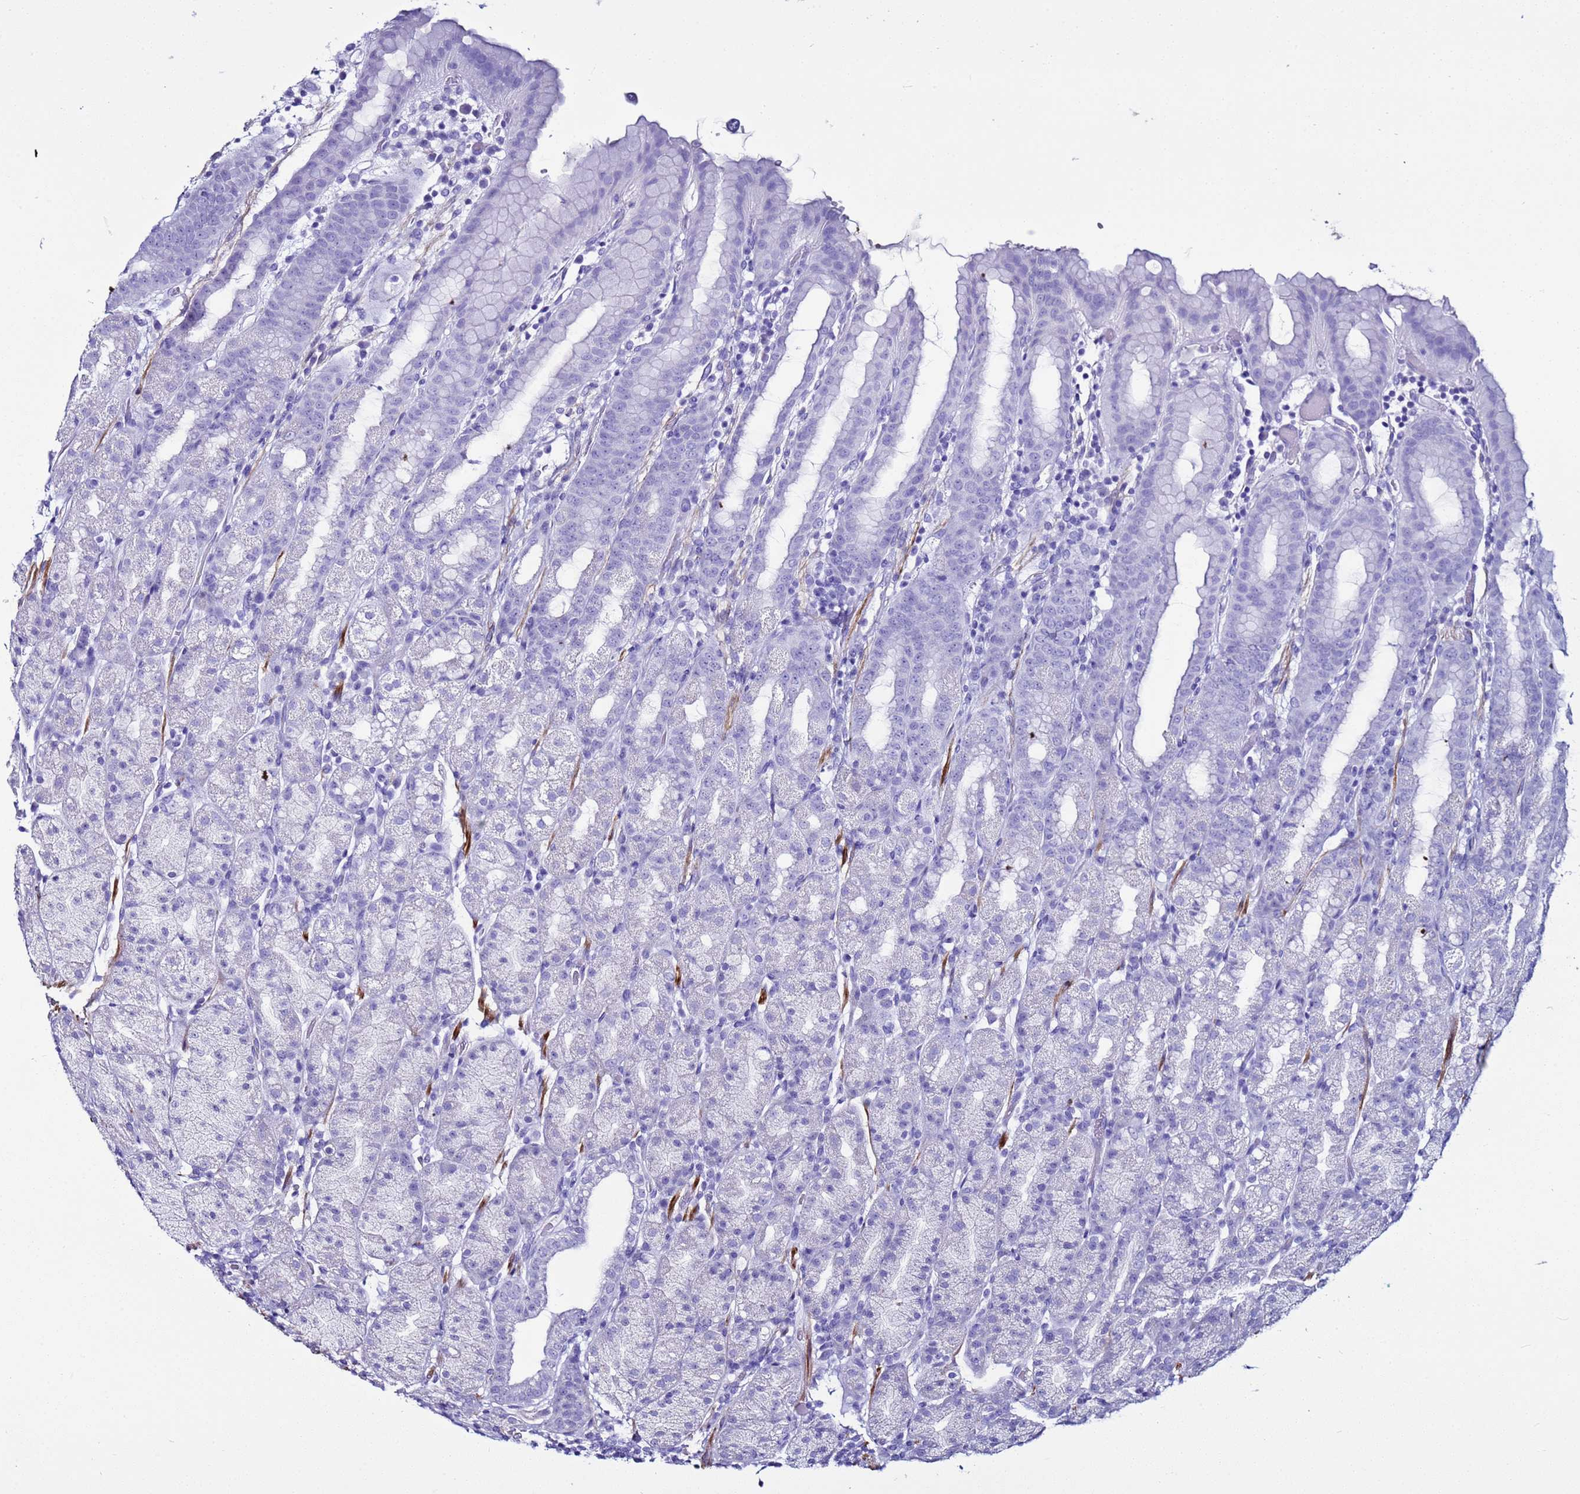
{"staining": {"intensity": "negative", "quantity": "none", "location": "none"}, "tissue": "stomach", "cell_type": "Glandular cells", "image_type": "normal", "snomed": [{"axis": "morphology", "description": "Normal tissue, NOS"}, {"axis": "topography", "description": "Stomach, upper"}, {"axis": "topography", "description": "Stomach, lower"}, {"axis": "topography", "description": "Small intestine"}], "caption": "Glandular cells are negative for brown protein staining in benign stomach. (Immunohistochemistry, brightfield microscopy, high magnification).", "gene": "LCMT1", "patient": {"sex": "male", "age": 68}}